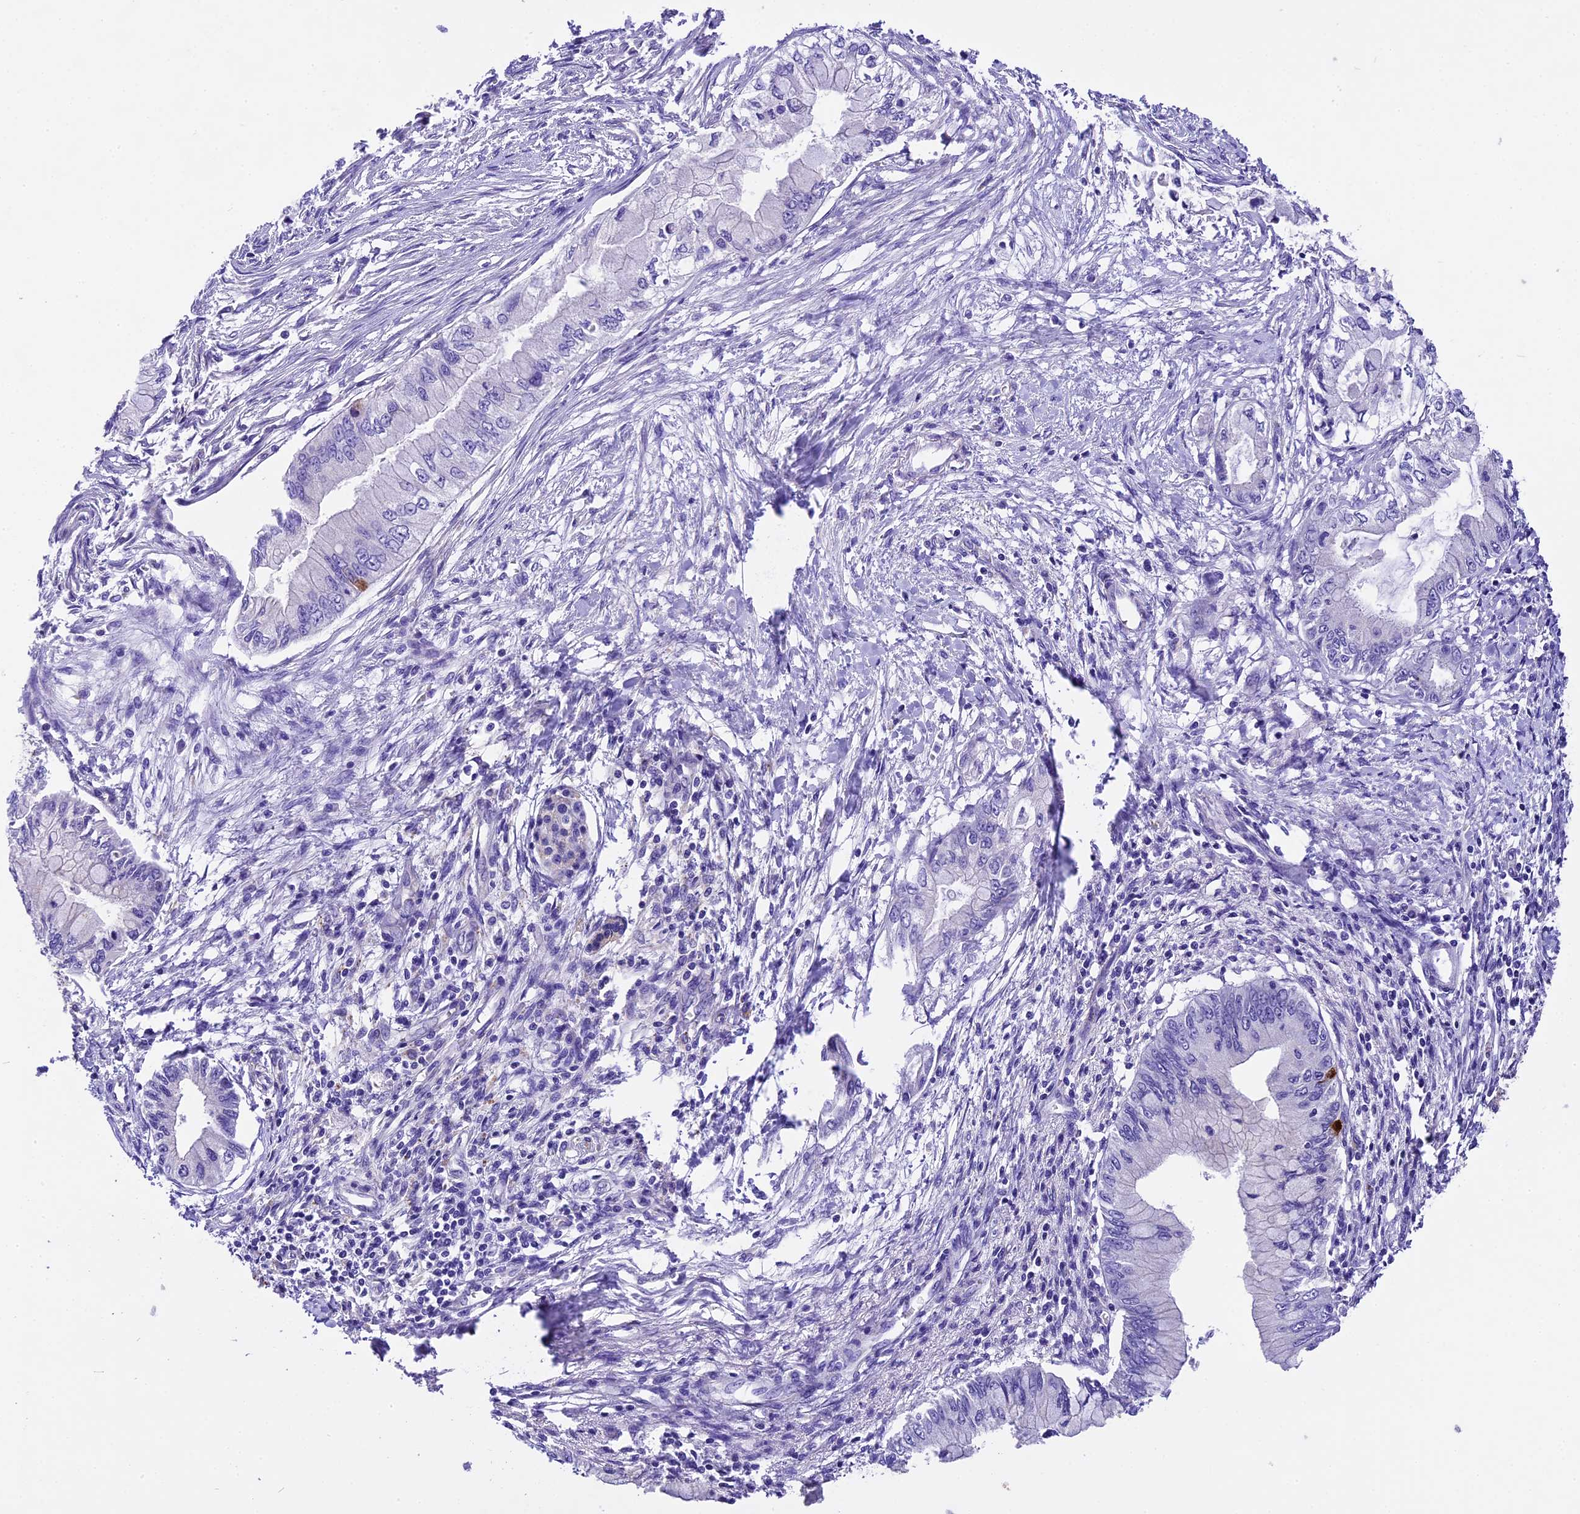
{"staining": {"intensity": "negative", "quantity": "none", "location": "none"}, "tissue": "pancreatic cancer", "cell_type": "Tumor cells", "image_type": "cancer", "snomed": [{"axis": "morphology", "description": "Adenocarcinoma, NOS"}, {"axis": "topography", "description": "Pancreas"}], "caption": "IHC image of neoplastic tissue: pancreatic adenocarcinoma stained with DAB demonstrates no significant protein positivity in tumor cells.", "gene": "PEMT", "patient": {"sex": "male", "age": 48}}